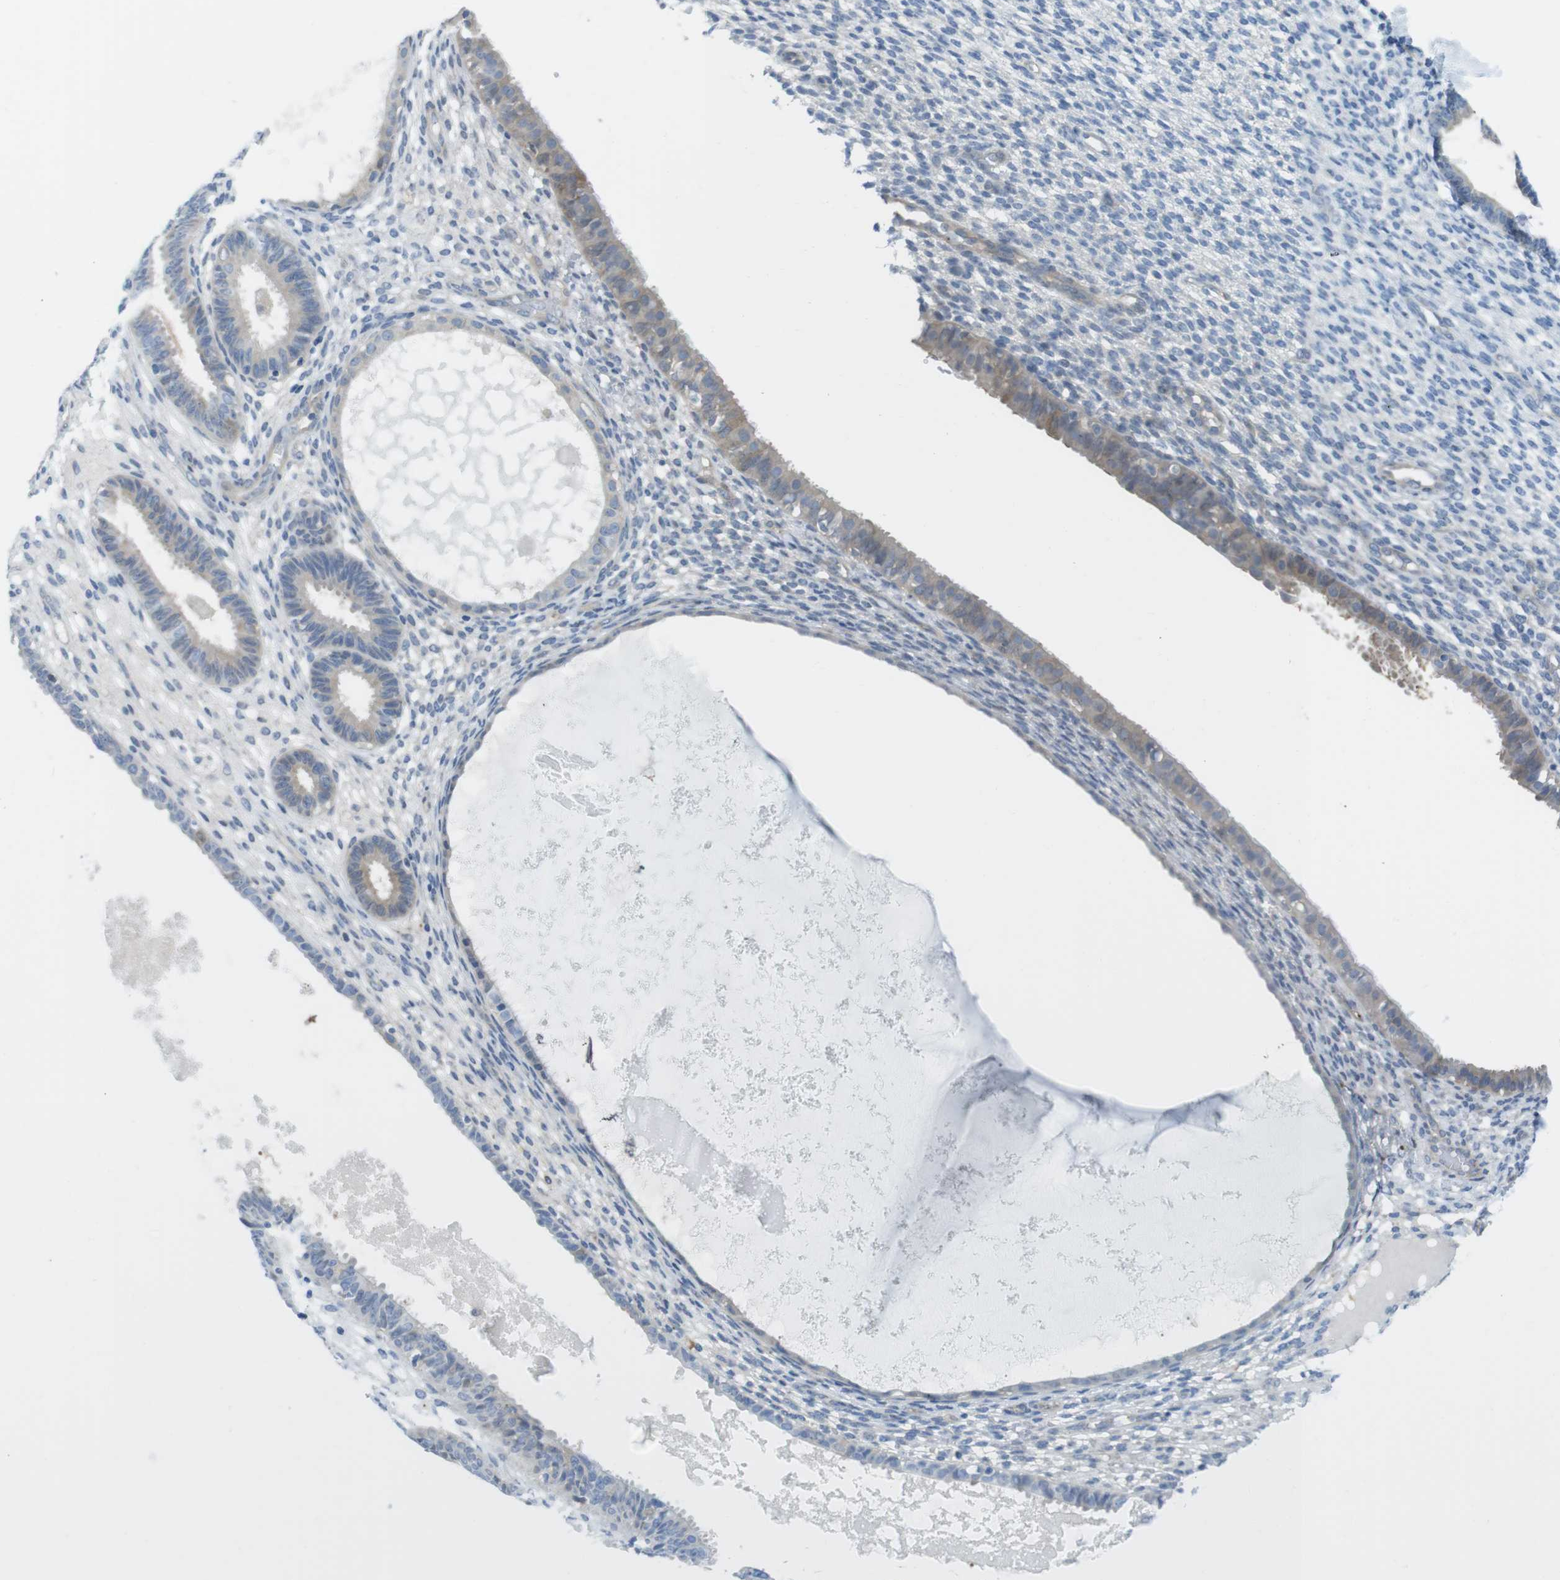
{"staining": {"intensity": "negative", "quantity": "none", "location": "none"}, "tissue": "endometrium", "cell_type": "Cells in endometrial stroma", "image_type": "normal", "snomed": [{"axis": "morphology", "description": "Normal tissue, NOS"}, {"axis": "topography", "description": "Endometrium"}], "caption": "High power microscopy micrograph of an immunohistochemistry (IHC) micrograph of unremarkable endometrium, revealing no significant staining in cells in endometrial stroma.", "gene": "CASP2", "patient": {"sex": "female", "age": 61}}